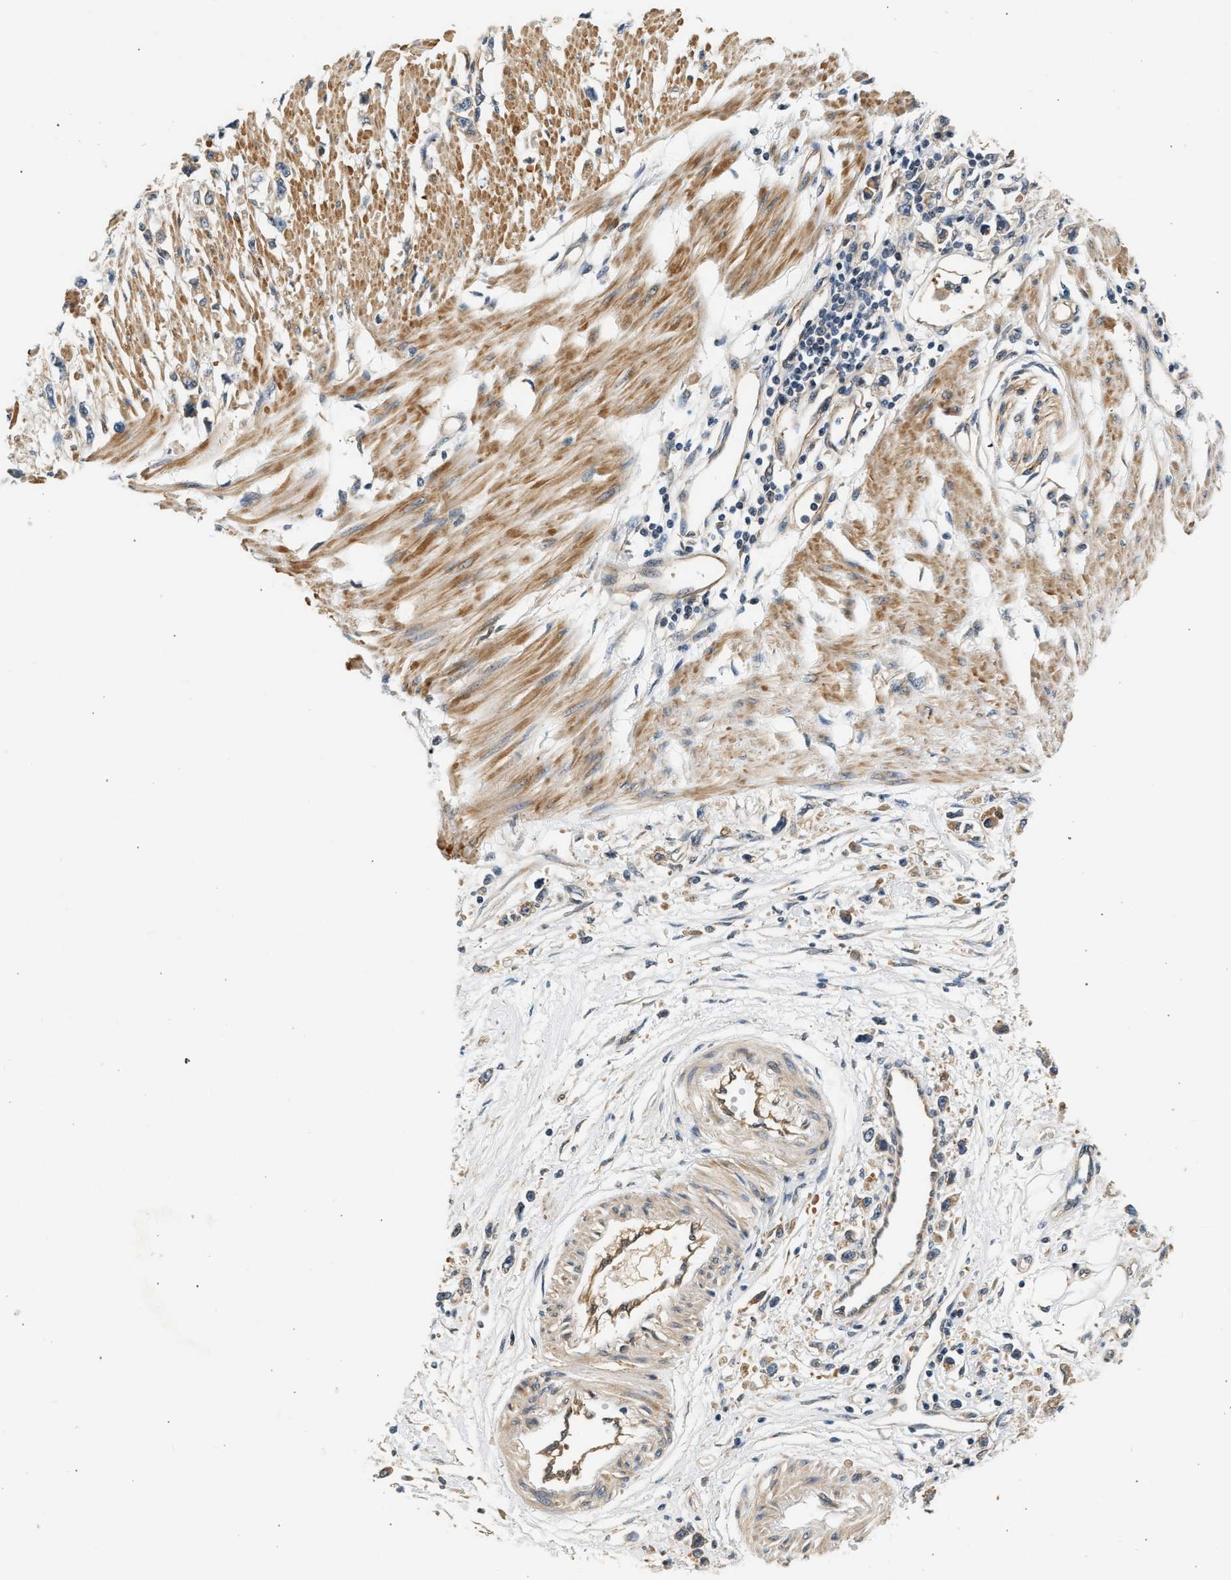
{"staining": {"intensity": "weak", "quantity": "<25%", "location": "cytoplasmic/membranous"}, "tissue": "stomach cancer", "cell_type": "Tumor cells", "image_type": "cancer", "snomed": [{"axis": "morphology", "description": "Adenocarcinoma, NOS"}, {"axis": "topography", "description": "Stomach"}], "caption": "DAB (3,3'-diaminobenzidine) immunohistochemical staining of adenocarcinoma (stomach) reveals no significant staining in tumor cells. (Stains: DAB immunohistochemistry (IHC) with hematoxylin counter stain, Microscopy: brightfield microscopy at high magnification).", "gene": "WDR31", "patient": {"sex": "female", "age": 59}}